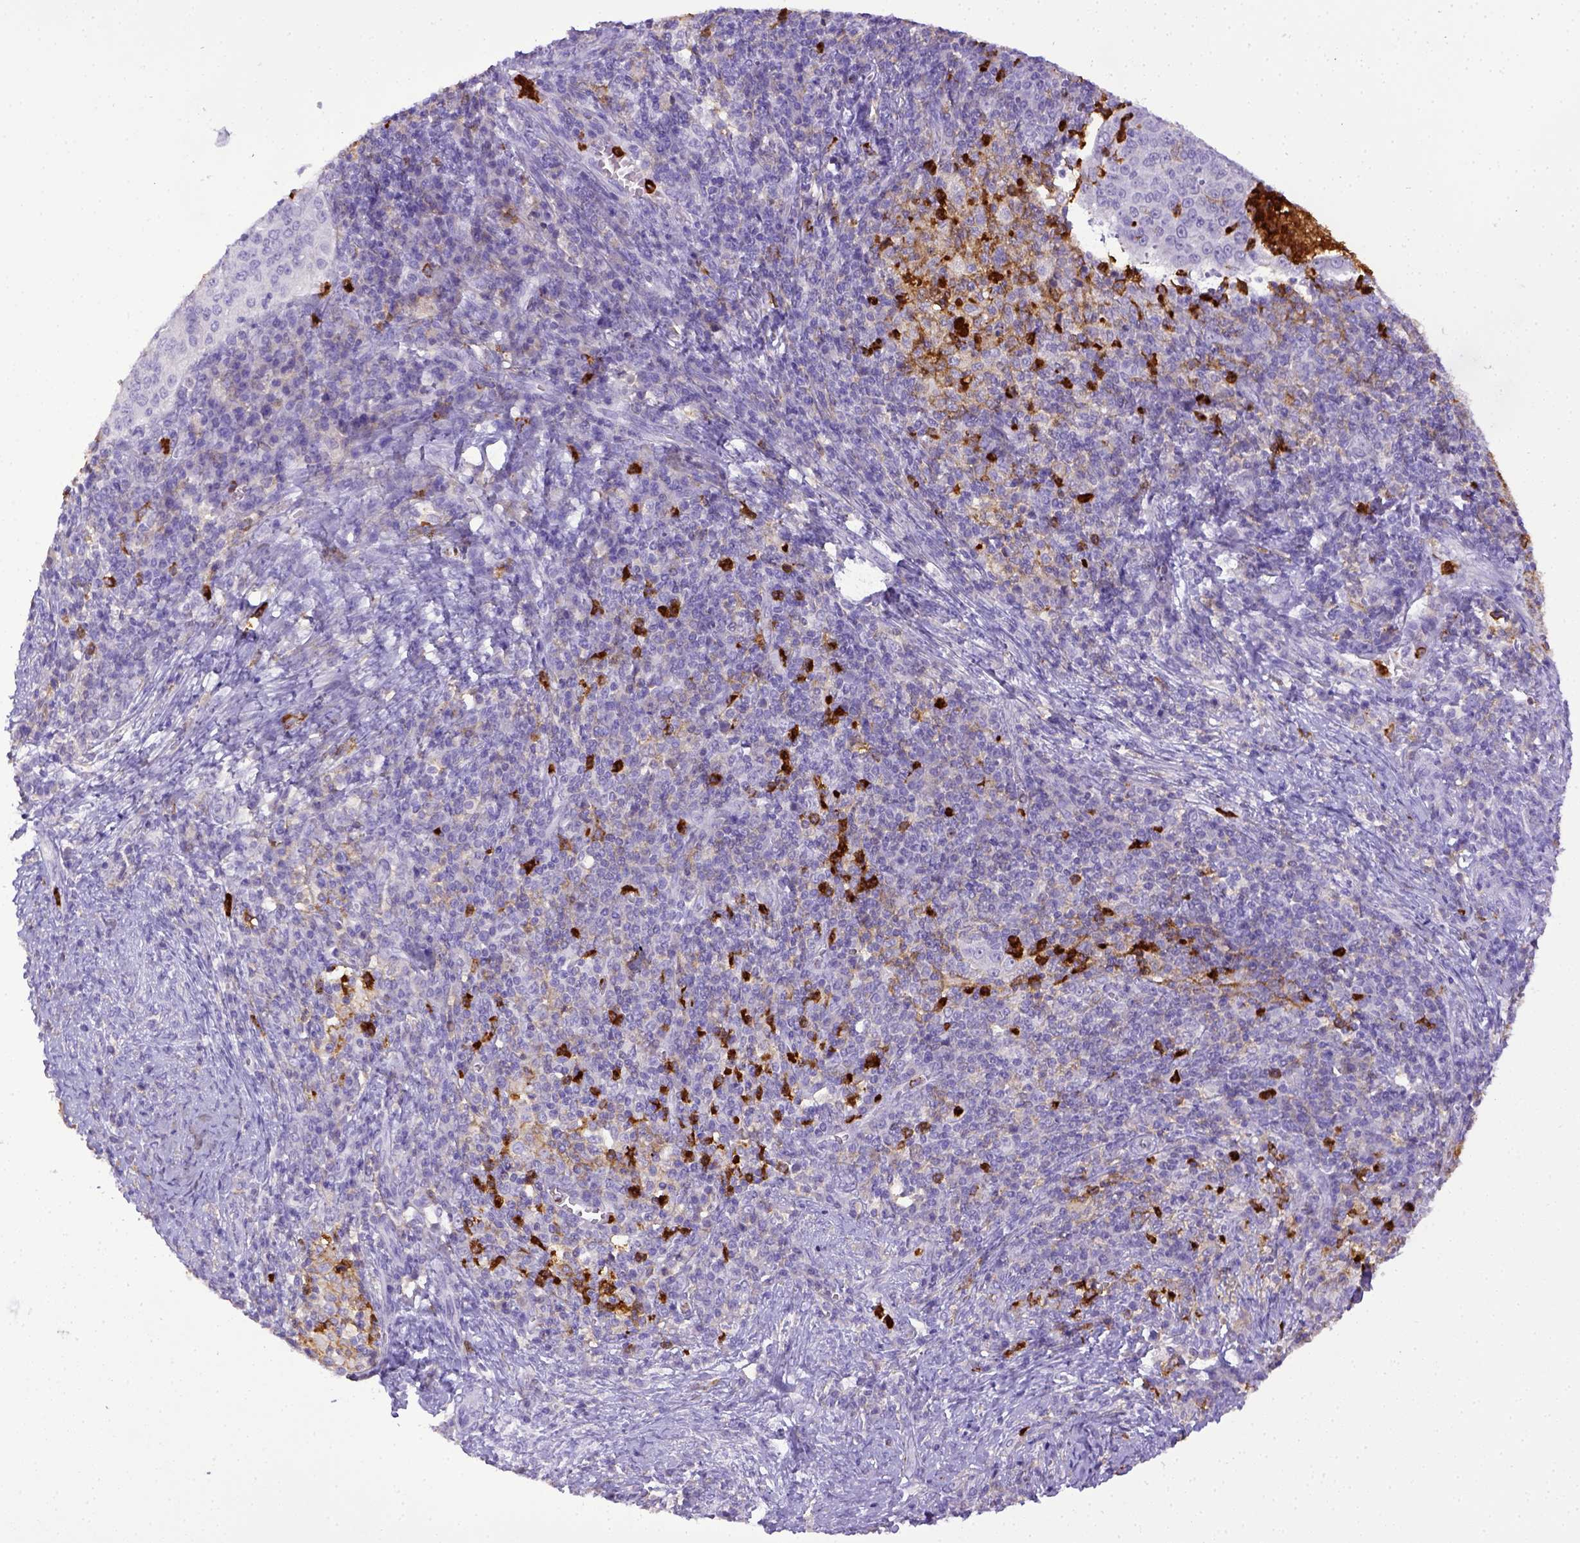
{"staining": {"intensity": "negative", "quantity": "none", "location": "none"}, "tissue": "cervical cancer", "cell_type": "Tumor cells", "image_type": "cancer", "snomed": [{"axis": "morphology", "description": "Squamous cell carcinoma, NOS"}, {"axis": "topography", "description": "Cervix"}], "caption": "IHC histopathology image of neoplastic tissue: human cervical cancer (squamous cell carcinoma) stained with DAB exhibits no significant protein expression in tumor cells.", "gene": "ITGAM", "patient": {"sex": "female", "age": 39}}